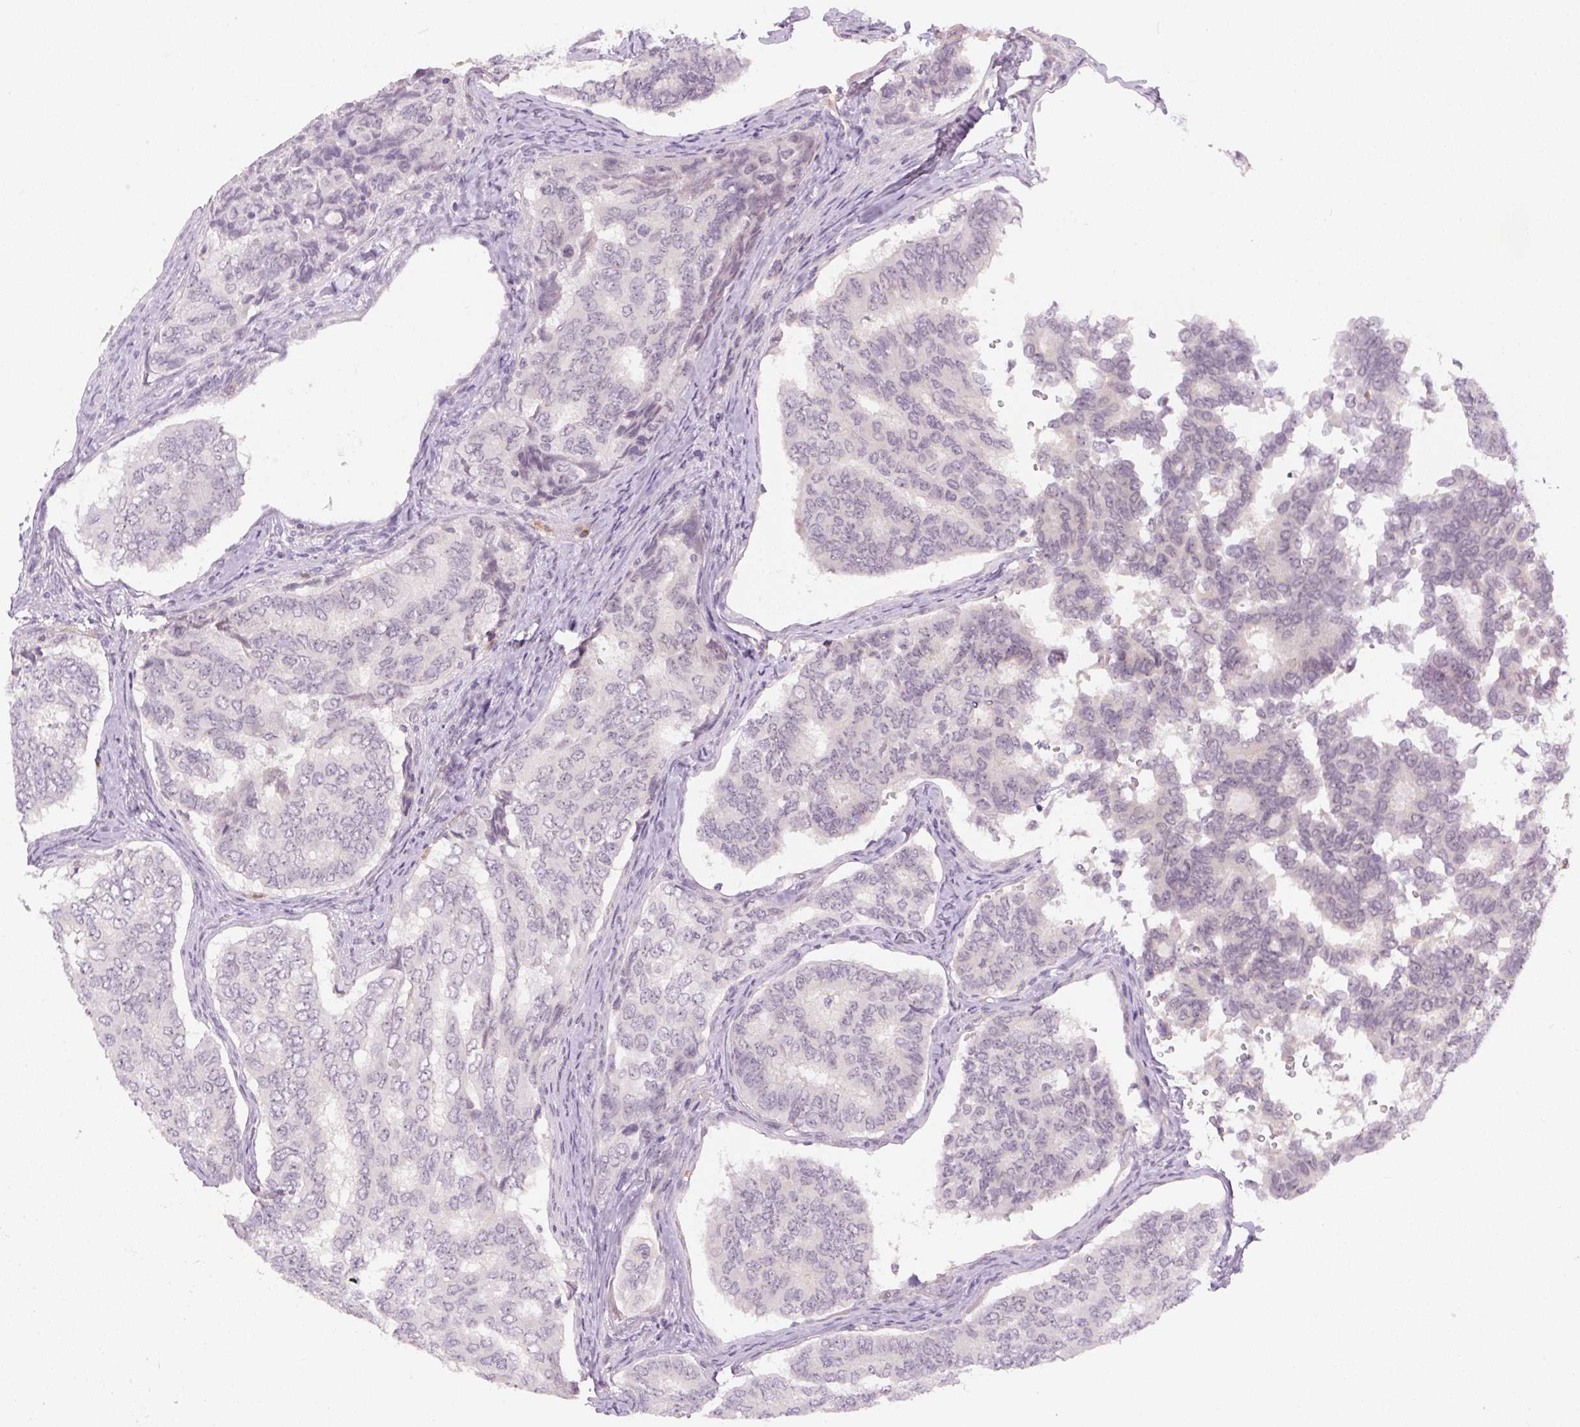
{"staining": {"intensity": "negative", "quantity": "none", "location": "none"}, "tissue": "thyroid cancer", "cell_type": "Tumor cells", "image_type": "cancer", "snomed": [{"axis": "morphology", "description": "Papillary adenocarcinoma, NOS"}, {"axis": "topography", "description": "Thyroid gland"}], "caption": "A histopathology image of human thyroid cancer (papillary adenocarcinoma) is negative for staining in tumor cells.", "gene": "SGF29", "patient": {"sex": "female", "age": 35}}